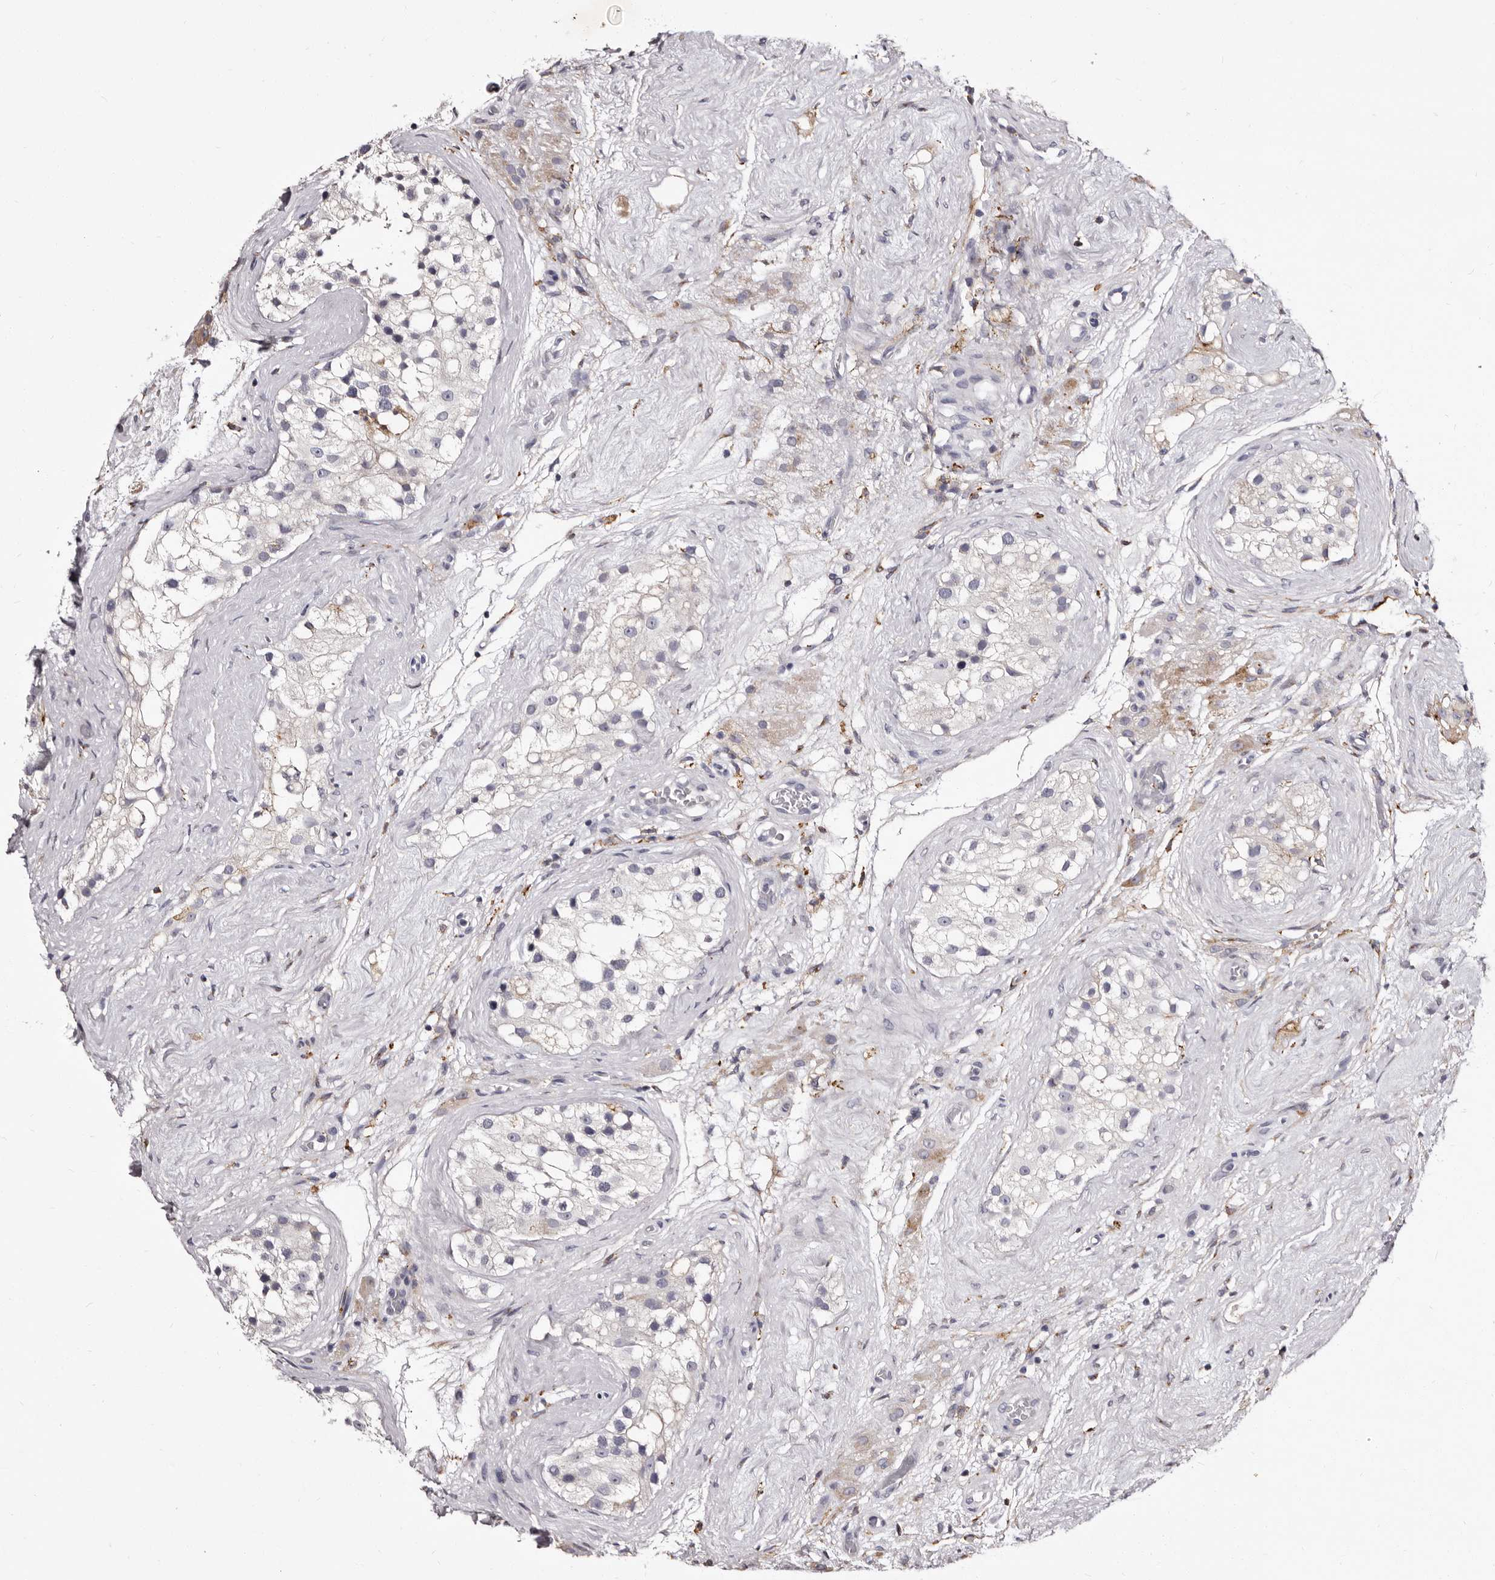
{"staining": {"intensity": "weak", "quantity": "<25%", "location": "cytoplasmic/membranous"}, "tissue": "testis", "cell_type": "Cells in seminiferous ducts", "image_type": "normal", "snomed": [{"axis": "morphology", "description": "Normal tissue, NOS"}, {"axis": "morphology", "description": "Seminoma, NOS"}, {"axis": "topography", "description": "Testis"}], "caption": "A photomicrograph of human testis is negative for staining in cells in seminiferous ducts. Brightfield microscopy of immunohistochemistry (IHC) stained with DAB (3,3'-diaminobenzidine) (brown) and hematoxylin (blue), captured at high magnification.", "gene": "AUNIP", "patient": {"sex": "male", "age": 71}}